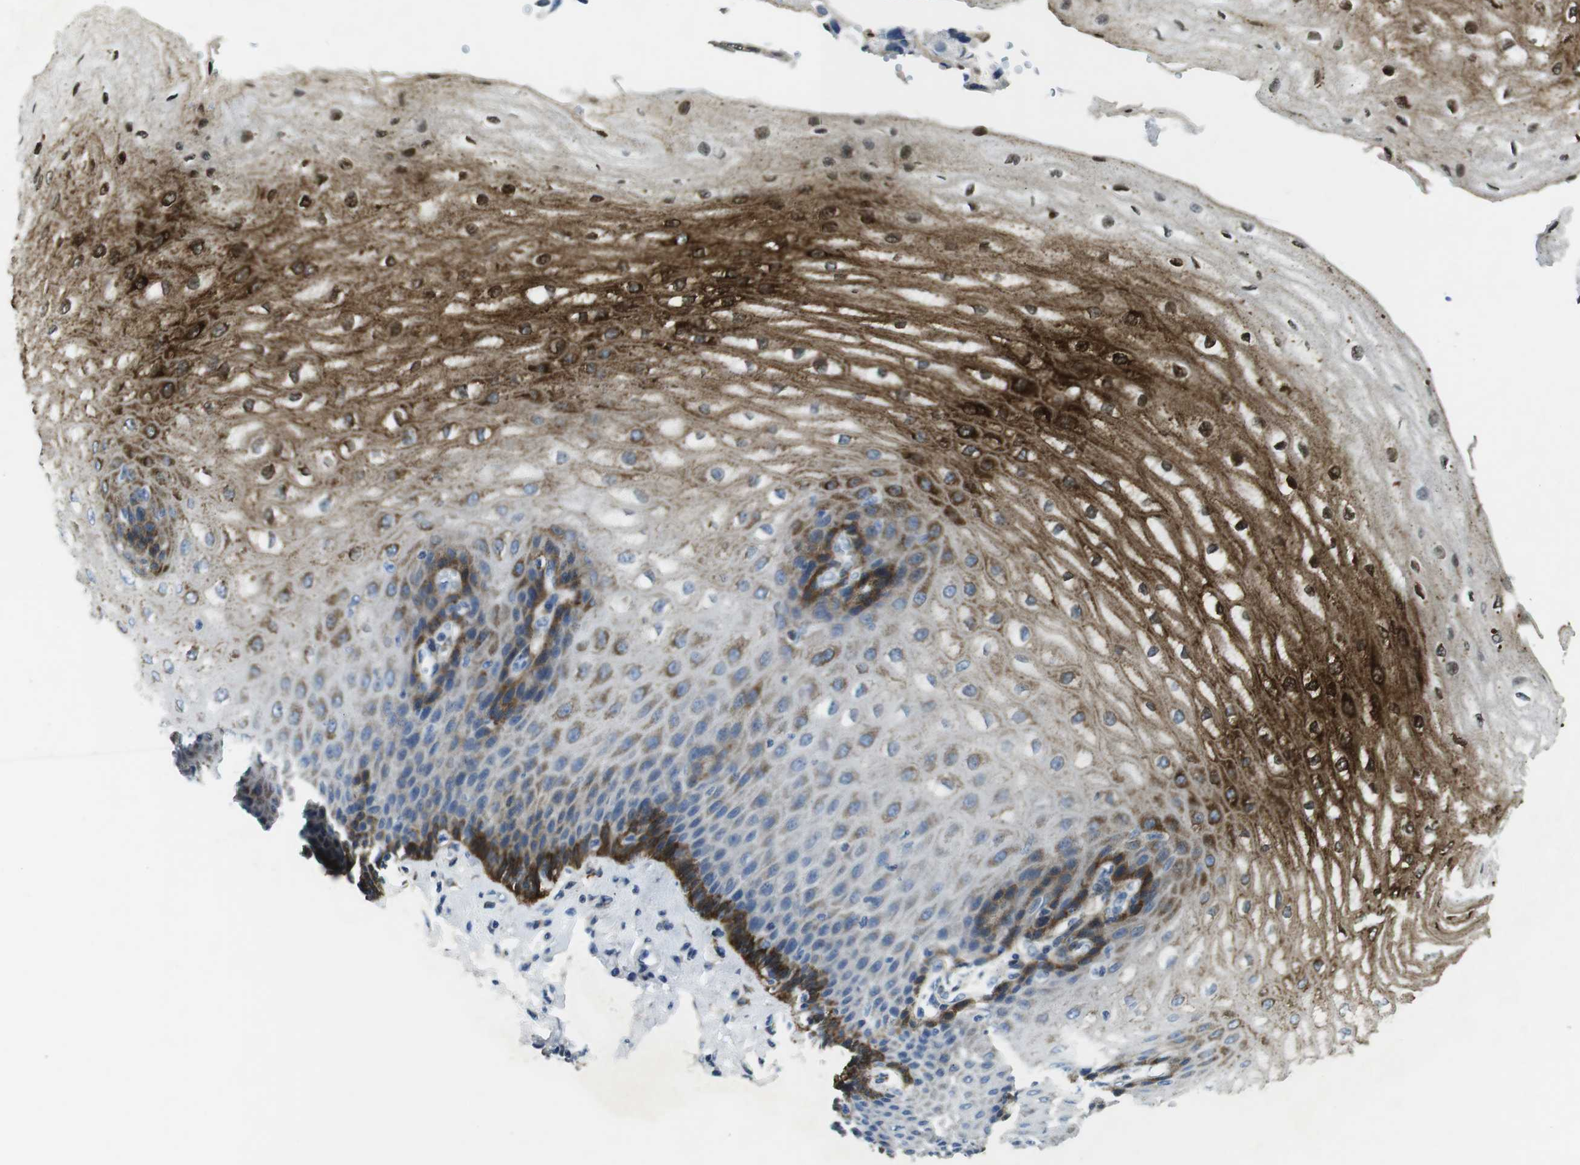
{"staining": {"intensity": "strong", "quantity": "25%-75%", "location": "cytoplasmic/membranous"}, "tissue": "esophagus", "cell_type": "Squamous epithelial cells", "image_type": "normal", "snomed": [{"axis": "morphology", "description": "Normal tissue, NOS"}, {"axis": "topography", "description": "Esophagus"}], "caption": "IHC photomicrograph of unremarkable esophagus: esophagus stained using immunohistochemistry (IHC) reveals high levels of strong protein expression localized specifically in the cytoplasmic/membranous of squamous epithelial cells, appearing as a cytoplasmic/membranous brown color.", "gene": "PHLDA1", "patient": {"sex": "male", "age": 54}}